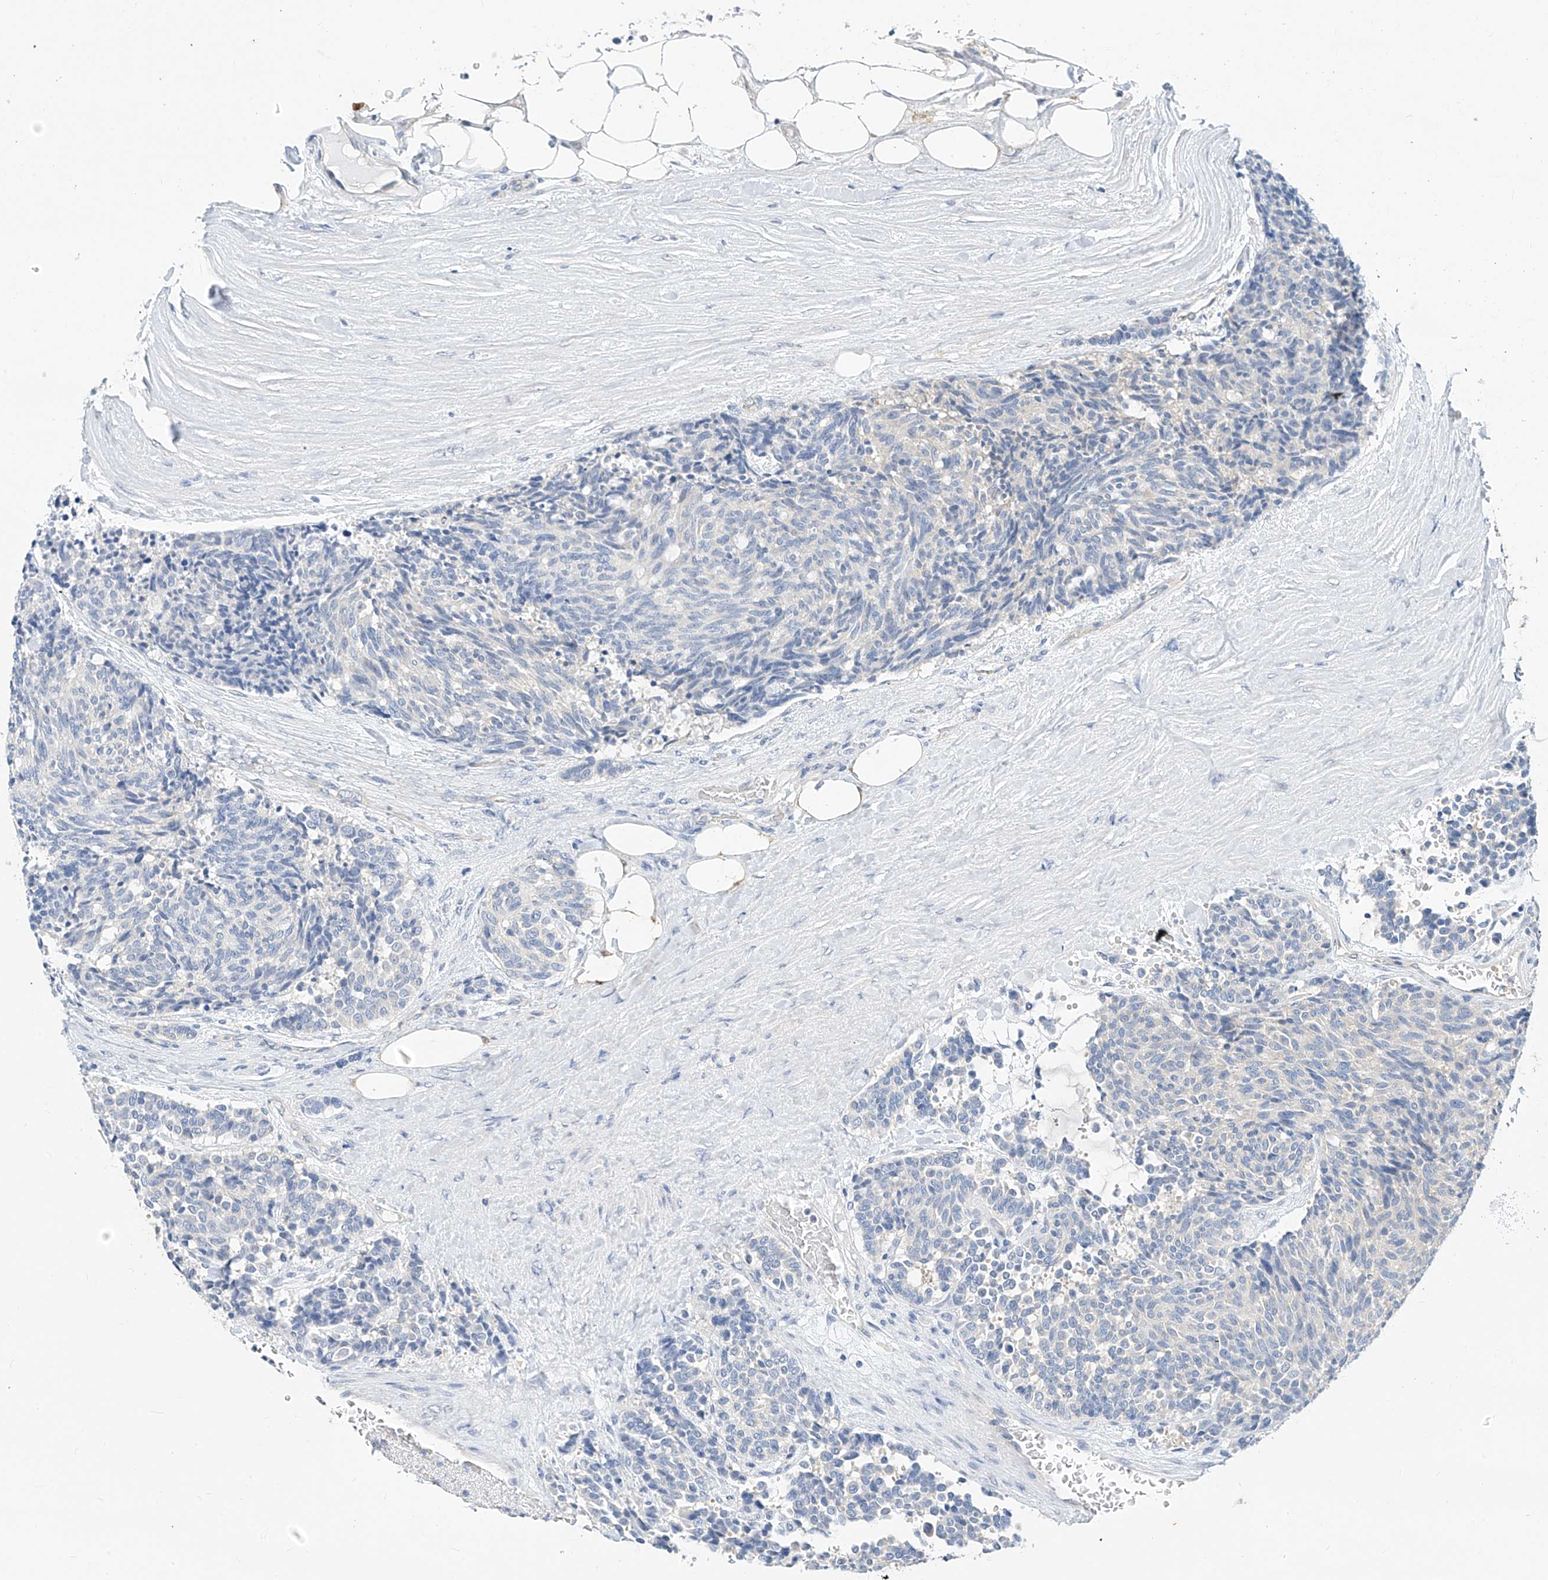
{"staining": {"intensity": "negative", "quantity": "none", "location": "none"}, "tissue": "carcinoid", "cell_type": "Tumor cells", "image_type": "cancer", "snomed": [{"axis": "morphology", "description": "Carcinoid, malignant, NOS"}, {"axis": "topography", "description": "Pancreas"}], "caption": "High power microscopy photomicrograph of an immunohistochemistry (IHC) histopathology image of carcinoid (malignant), revealing no significant staining in tumor cells.", "gene": "ZZEF1", "patient": {"sex": "female", "age": 54}}